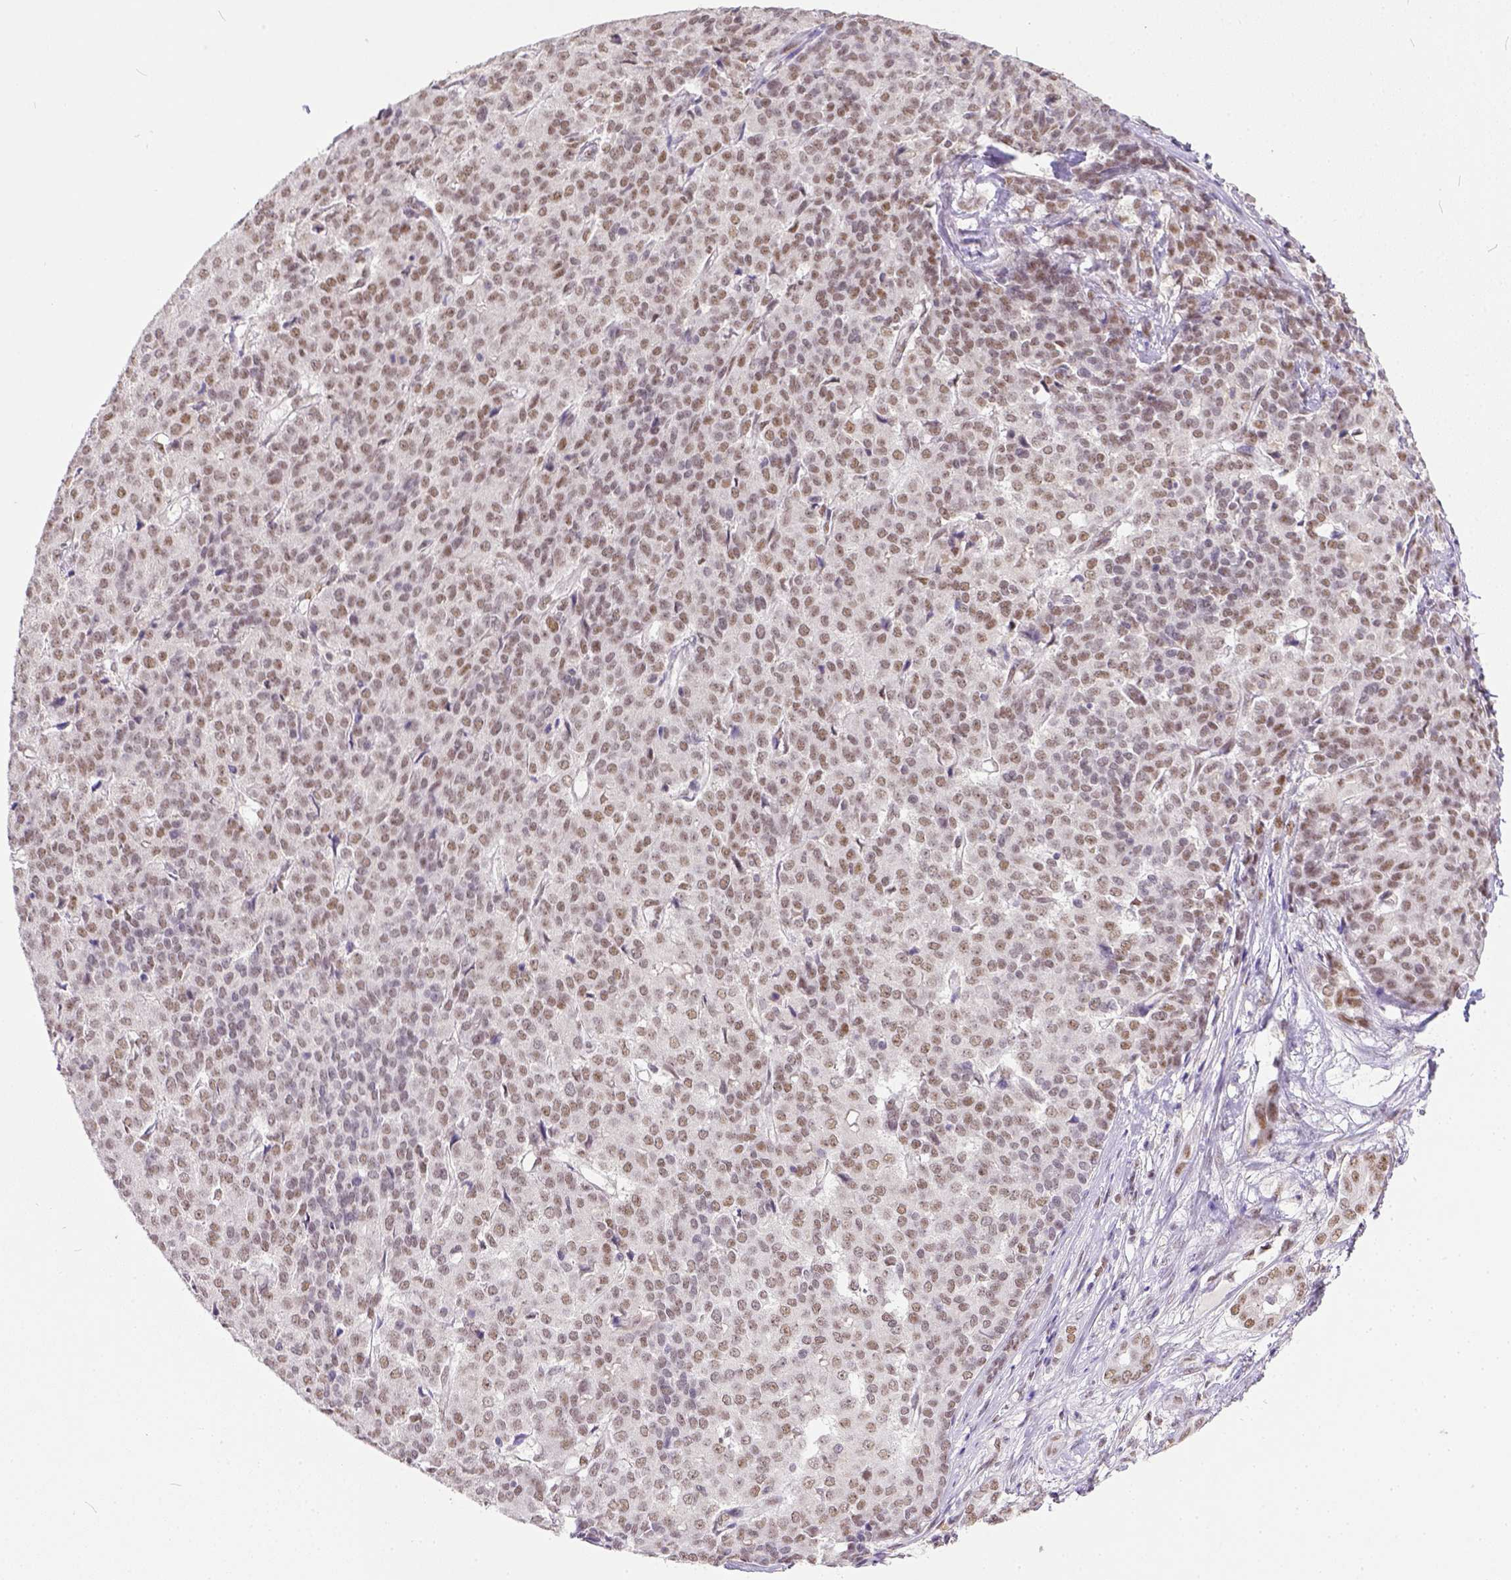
{"staining": {"intensity": "weak", "quantity": ">75%", "location": "nuclear"}, "tissue": "liver cancer", "cell_type": "Tumor cells", "image_type": "cancer", "snomed": [{"axis": "morphology", "description": "Cholangiocarcinoma"}, {"axis": "topography", "description": "Liver"}], "caption": "Immunohistochemical staining of cholangiocarcinoma (liver) reveals low levels of weak nuclear protein staining in approximately >75% of tumor cells.", "gene": "ERCC1", "patient": {"sex": "female", "age": 47}}